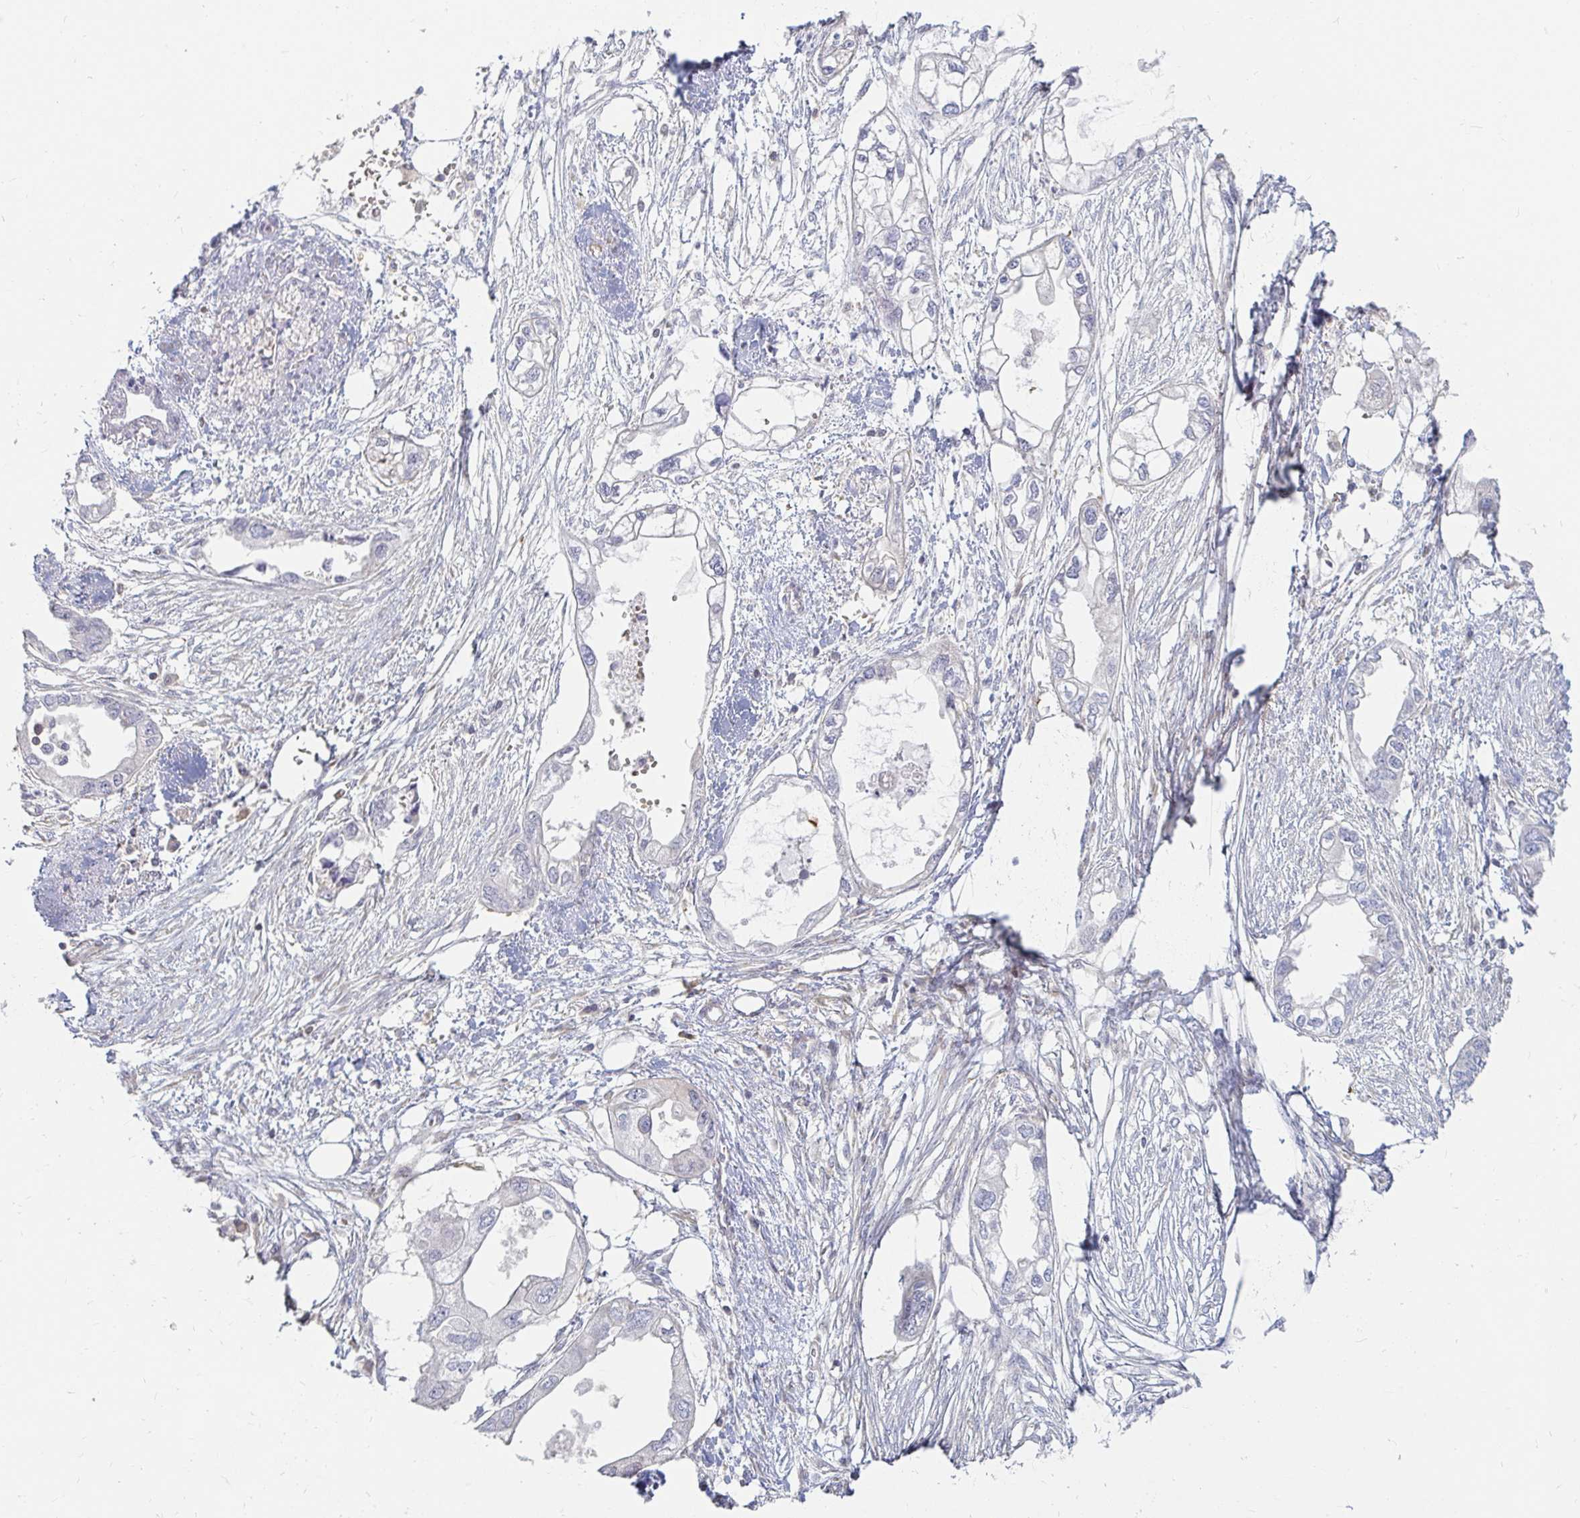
{"staining": {"intensity": "negative", "quantity": "none", "location": "none"}, "tissue": "endometrial cancer", "cell_type": "Tumor cells", "image_type": "cancer", "snomed": [{"axis": "morphology", "description": "Adenocarcinoma, NOS"}, {"axis": "morphology", "description": "Adenocarcinoma, metastatic, NOS"}, {"axis": "topography", "description": "Adipose tissue"}, {"axis": "topography", "description": "Endometrium"}], "caption": "Tumor cells are negative for brown protein staining in endometrial metastatic adenocarcinoma.", "gene": "CAST", "patient": {"sex": "female", "age": 67}}